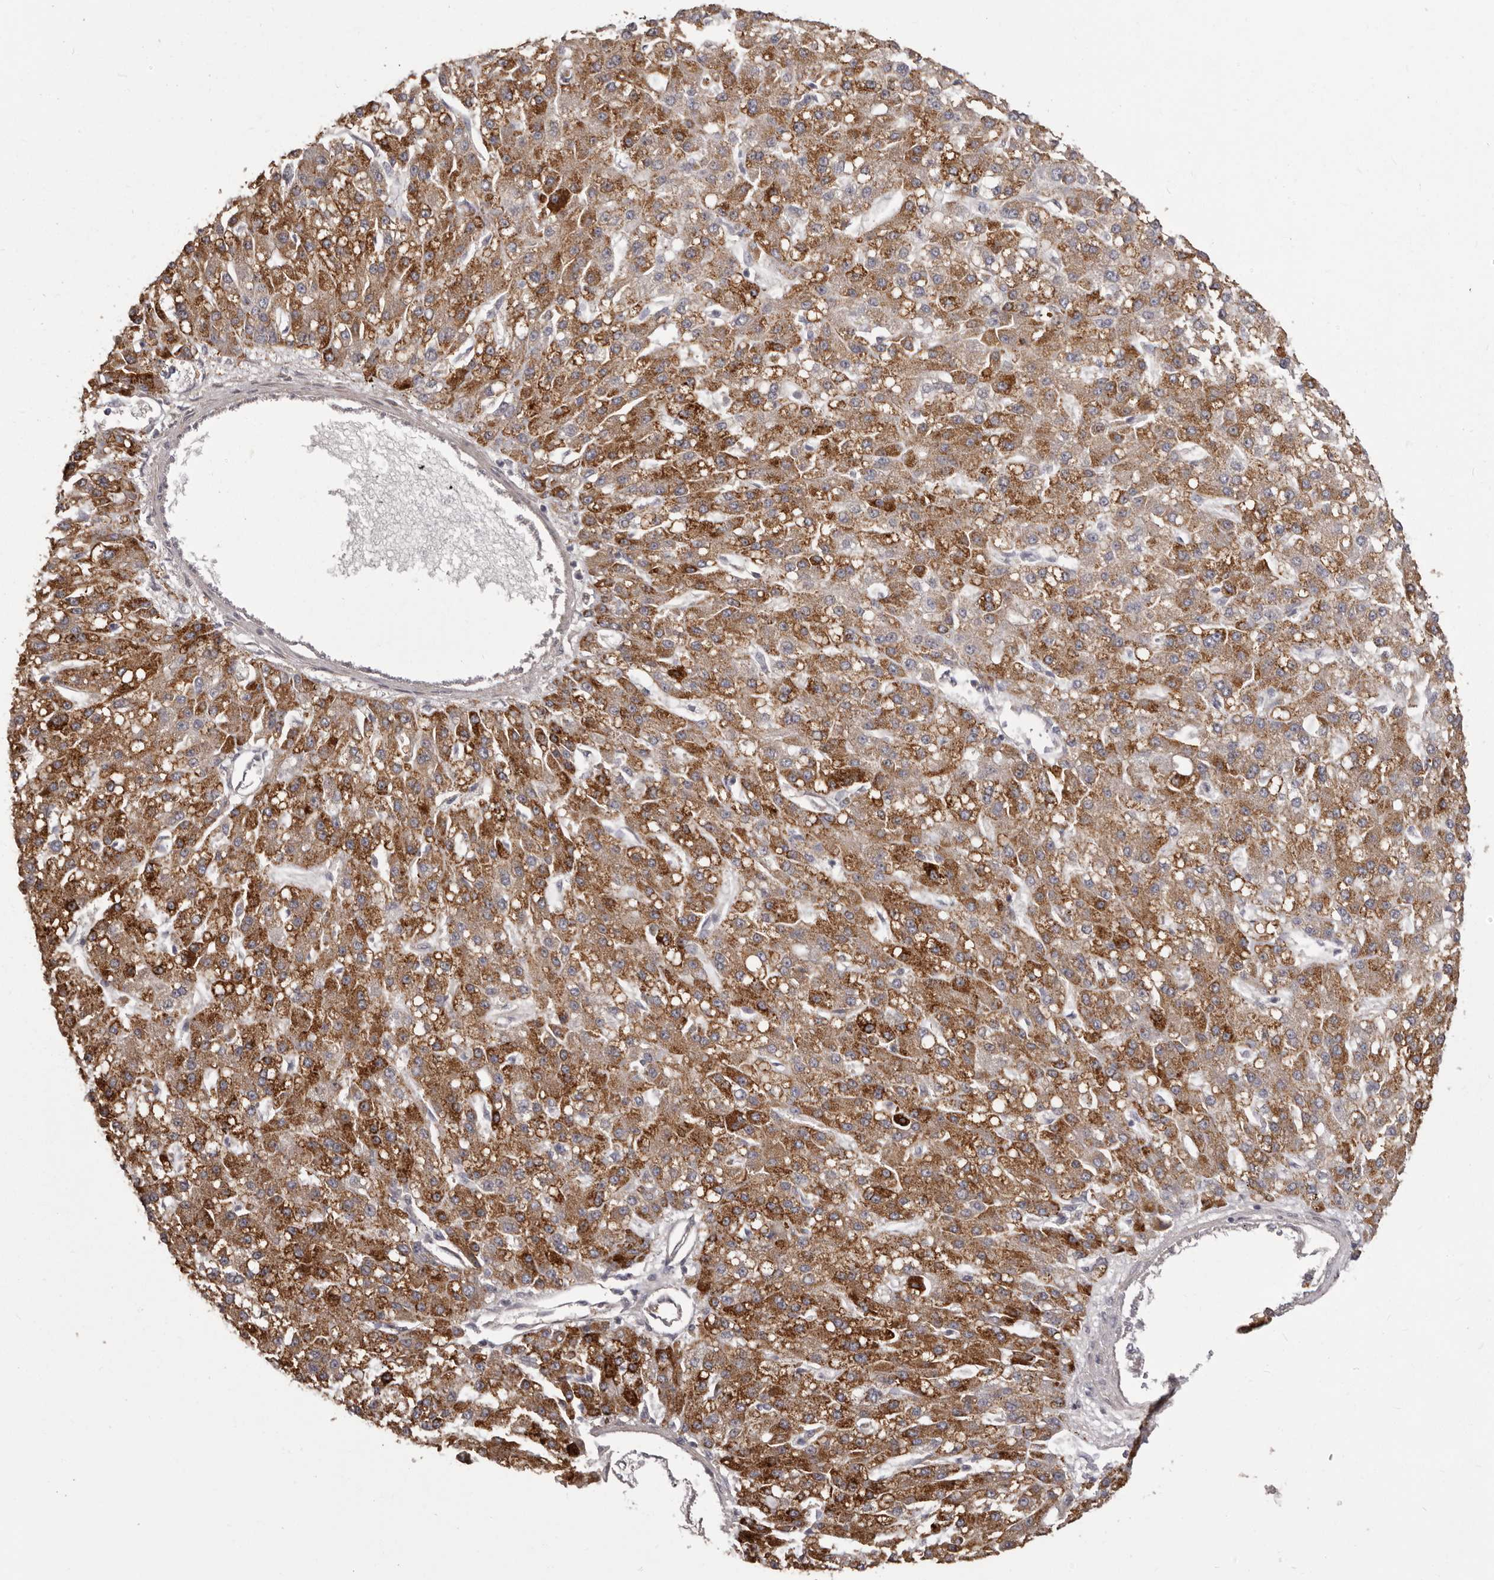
{"staining": {"intensity": "strong", "quantity": "25%-75%", "location": "cytoplasmic/membranous"}, "tissue": "liver cancer", "cell_type": "Tumor cells", "image_type": "cancer", "snomed": [{"axis": "morphology", "description": "Carcinoma, Hepatocellular, NOS"}, {"axis": "topography", "description": "Liver"}], "caption": "Protein analysis of liver cancer (hepatocellular carcinoma) tissue demonstrates strong cytoplasmic/membranous expression in about 25%-75% of tumor cells.", "gene": "HRH1", "patient": {"sex": "male", "age": 67}}